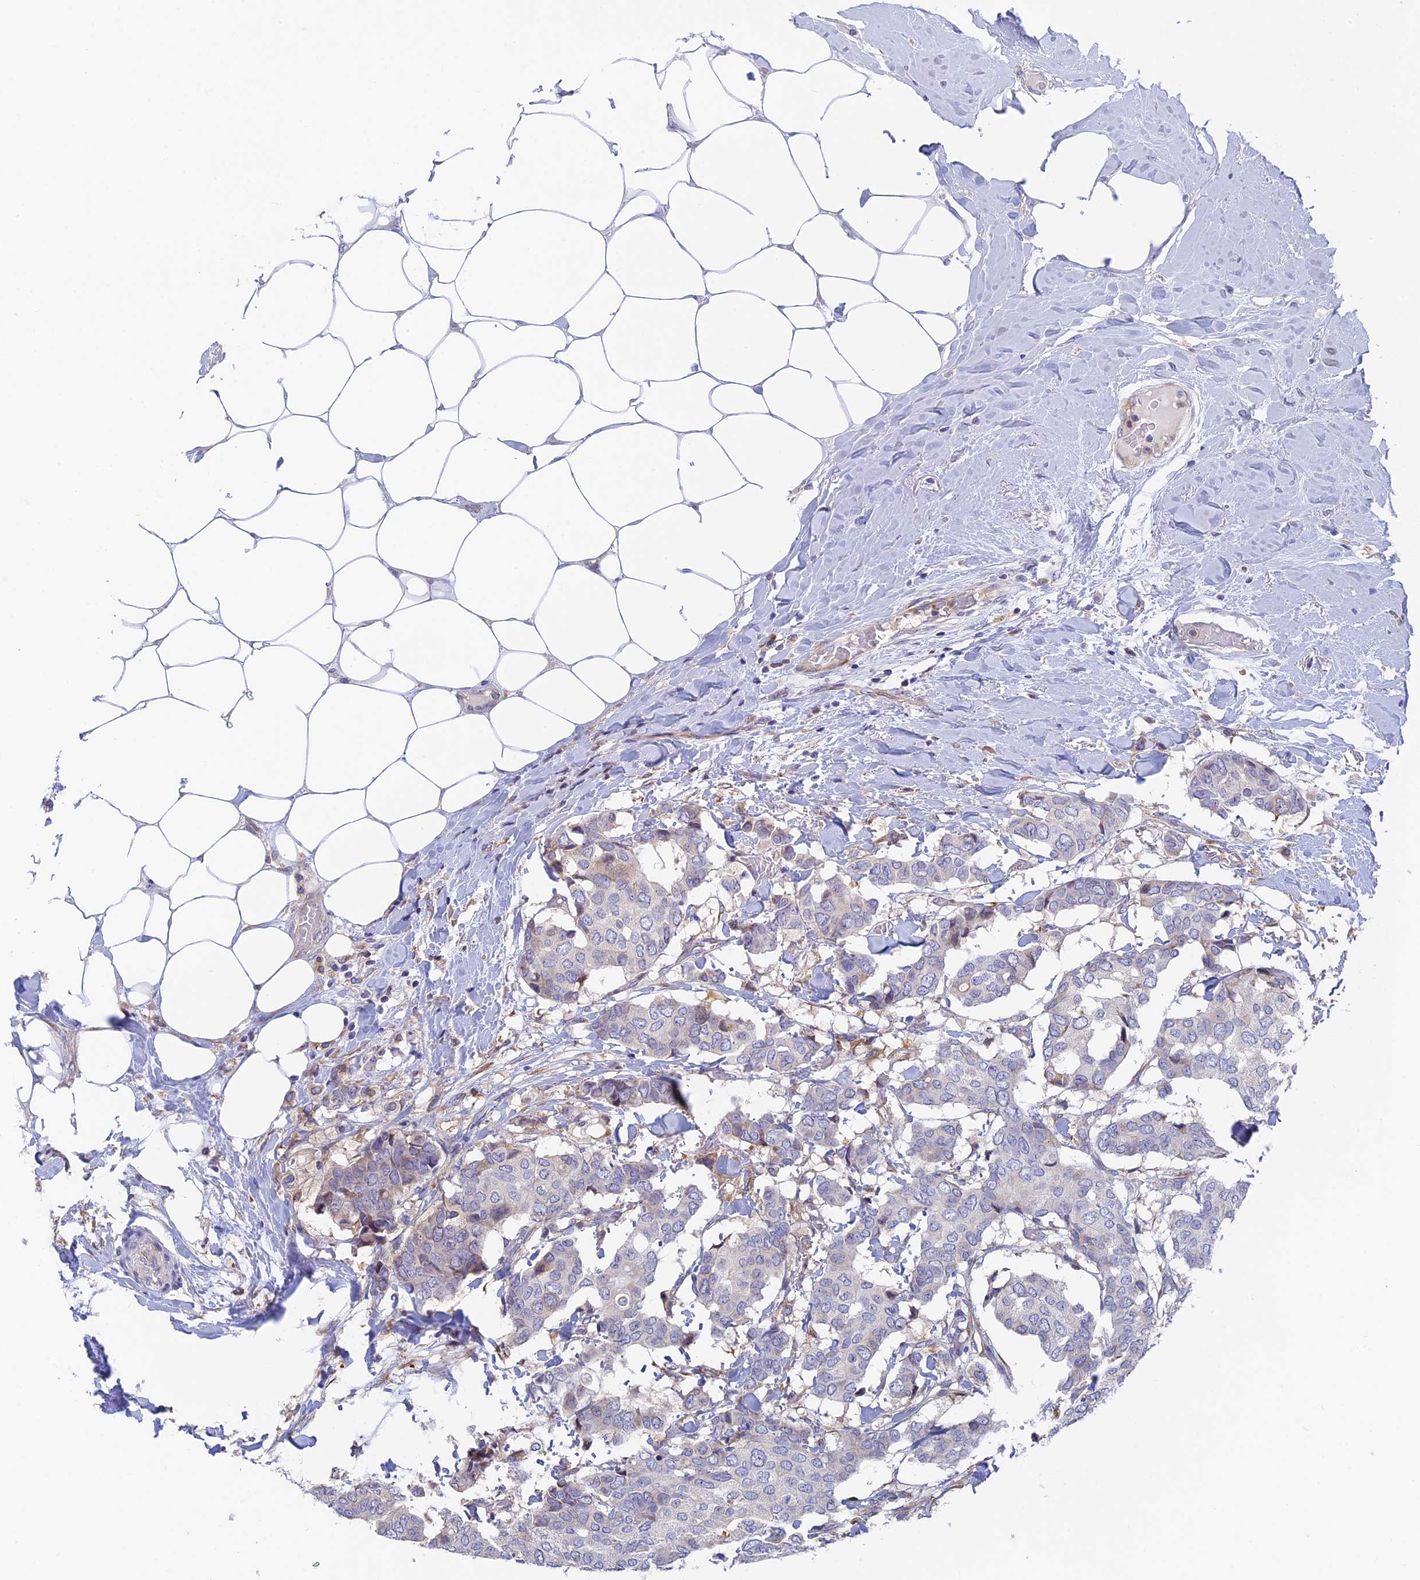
{"staining": {"intensity": "negative", "quantity": "none", "location": "none"}, "tissue": "breast cancer", "cell_type": "Tumor cells", "image_type": "cancer", "snomed": [{"axis": "morphology", "description": "Duct carcinoma"}, {"axis": "topography", "description": "Breast"}], "caption": "Immunohistochemistry of breast cancer exhibits no staining in tumor cells.", "gene": "IPO5", "patient": {"sex": "female", "age": 75}}